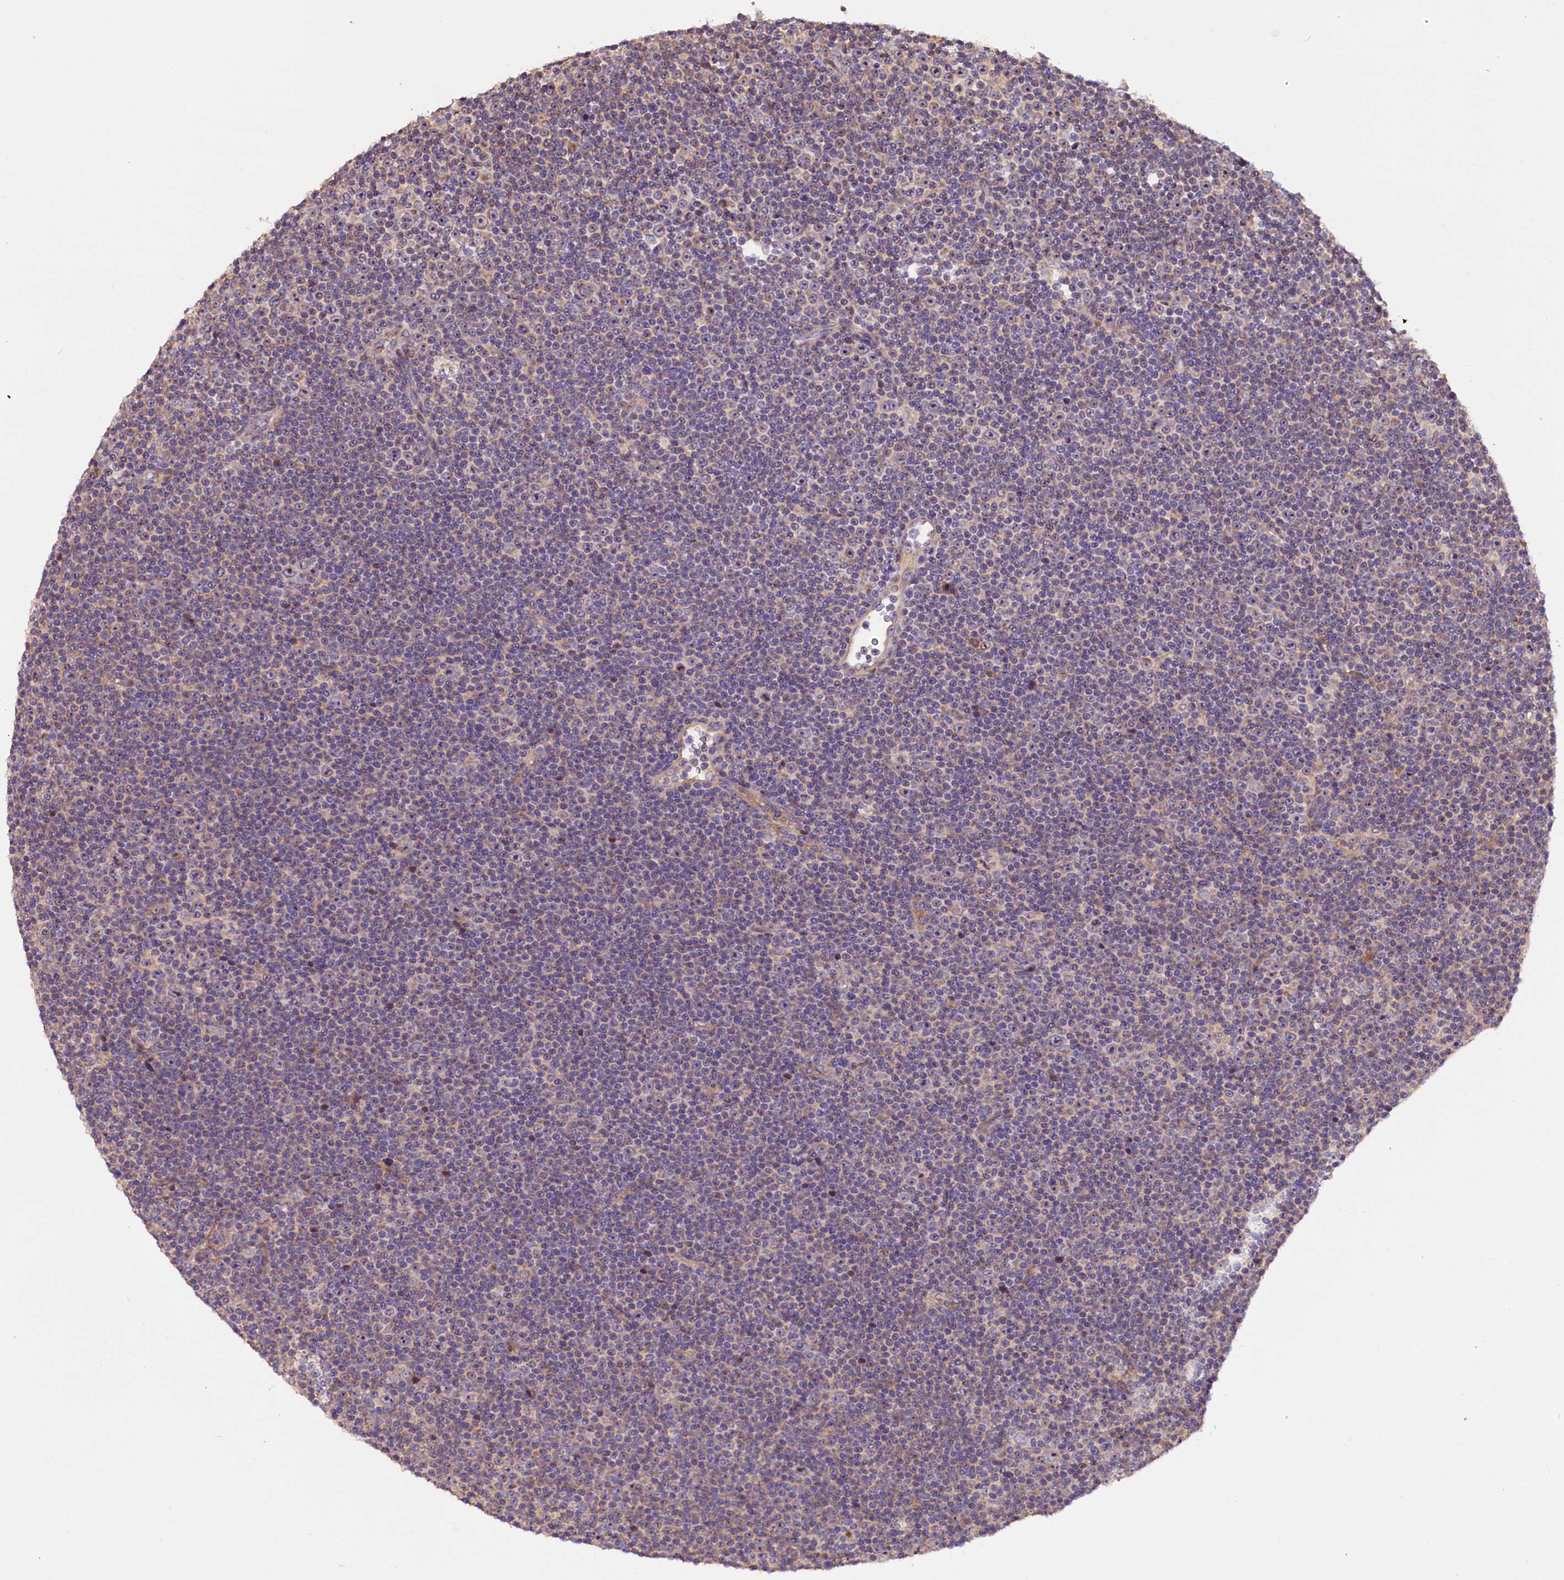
{"staining": {"intensity": "weak", "quantity": "25%-75%", "location": "cytoplasmic/membranous,nuclear"}, "tissue": "lymphoma", "cell_type": "Tumor cells", "image_type": "cancer", "snomed": [{"axis": "morphology", "description": "Malignant lymphoma, non-Hodgkin's type, Low grade"}, {"axis": "topography", "description": "Lymph node"}], "caption": "Immunohistochemistry (DAB (3,3'-diaminobenzidine)) staining of lymphoma exhibits weak cytoplasmic/membranous and nuclear protein positivity in about 25%-75% of tumor cells. (Brightfield microscopy of DAB IHC at high magnification).", "gene": "FRY", "patient": {"sex": "female", "age": 67}}